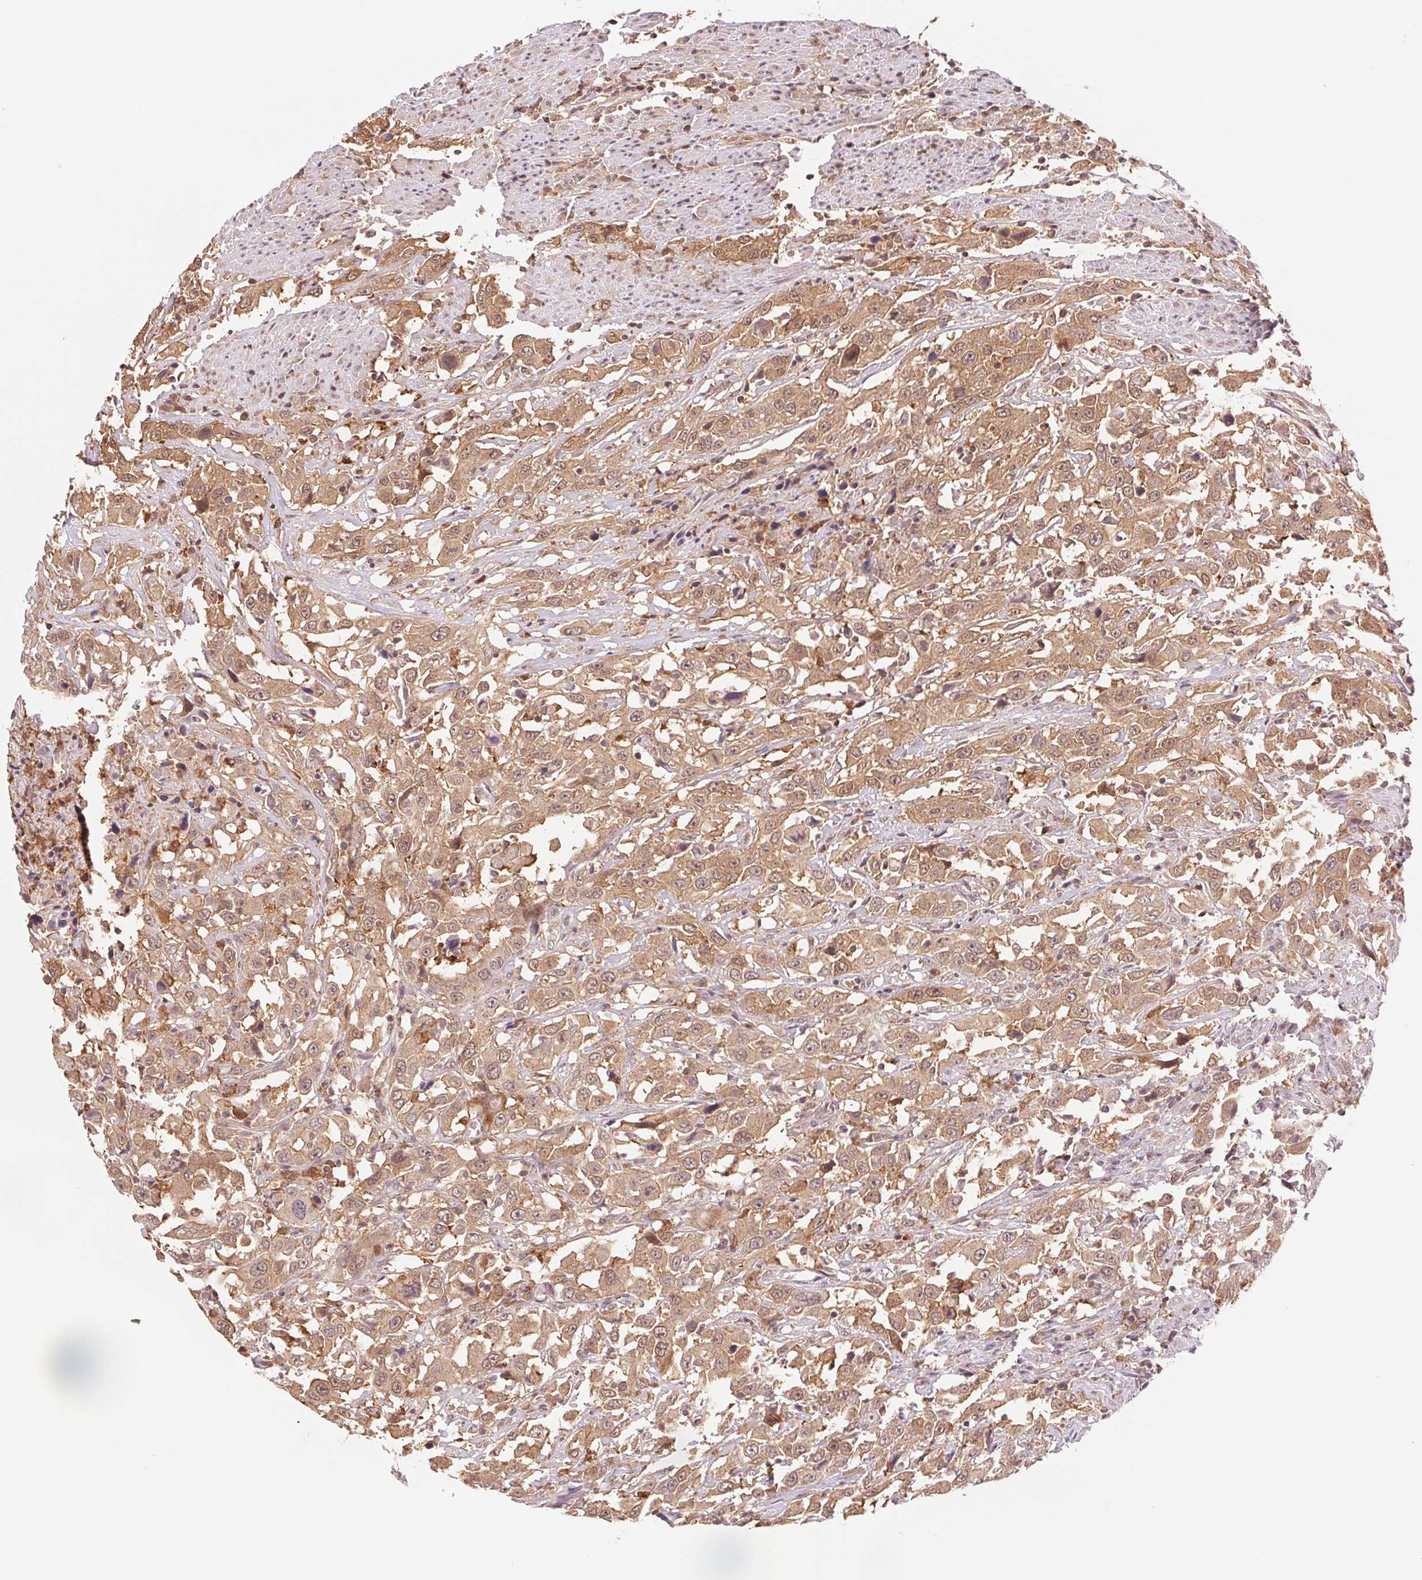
{"staining": {"intensity": "moderate", "quantity": ">75%", "location": "cytoplasmic/membranous,nuclear"}, "tissue": "urothelial cancer", "cell_type": "Tumor cells", "image_type": "cancer", "snomed": [{"axis": "morphology", "description": "Urothelial carcinoma, High grade"}, {"axis": "topography", "description": "Urinary bladder"}], "caption": "An immunohistochemistry micrograph of tumor tissue is shown. Protein staining in brown highlights moderate cytoplasmic/membranous and nuclear positivity in urothelial cancer within tumor cells.", "gene": "CDC123", "patient": {"sex": "male", "age": 61}}